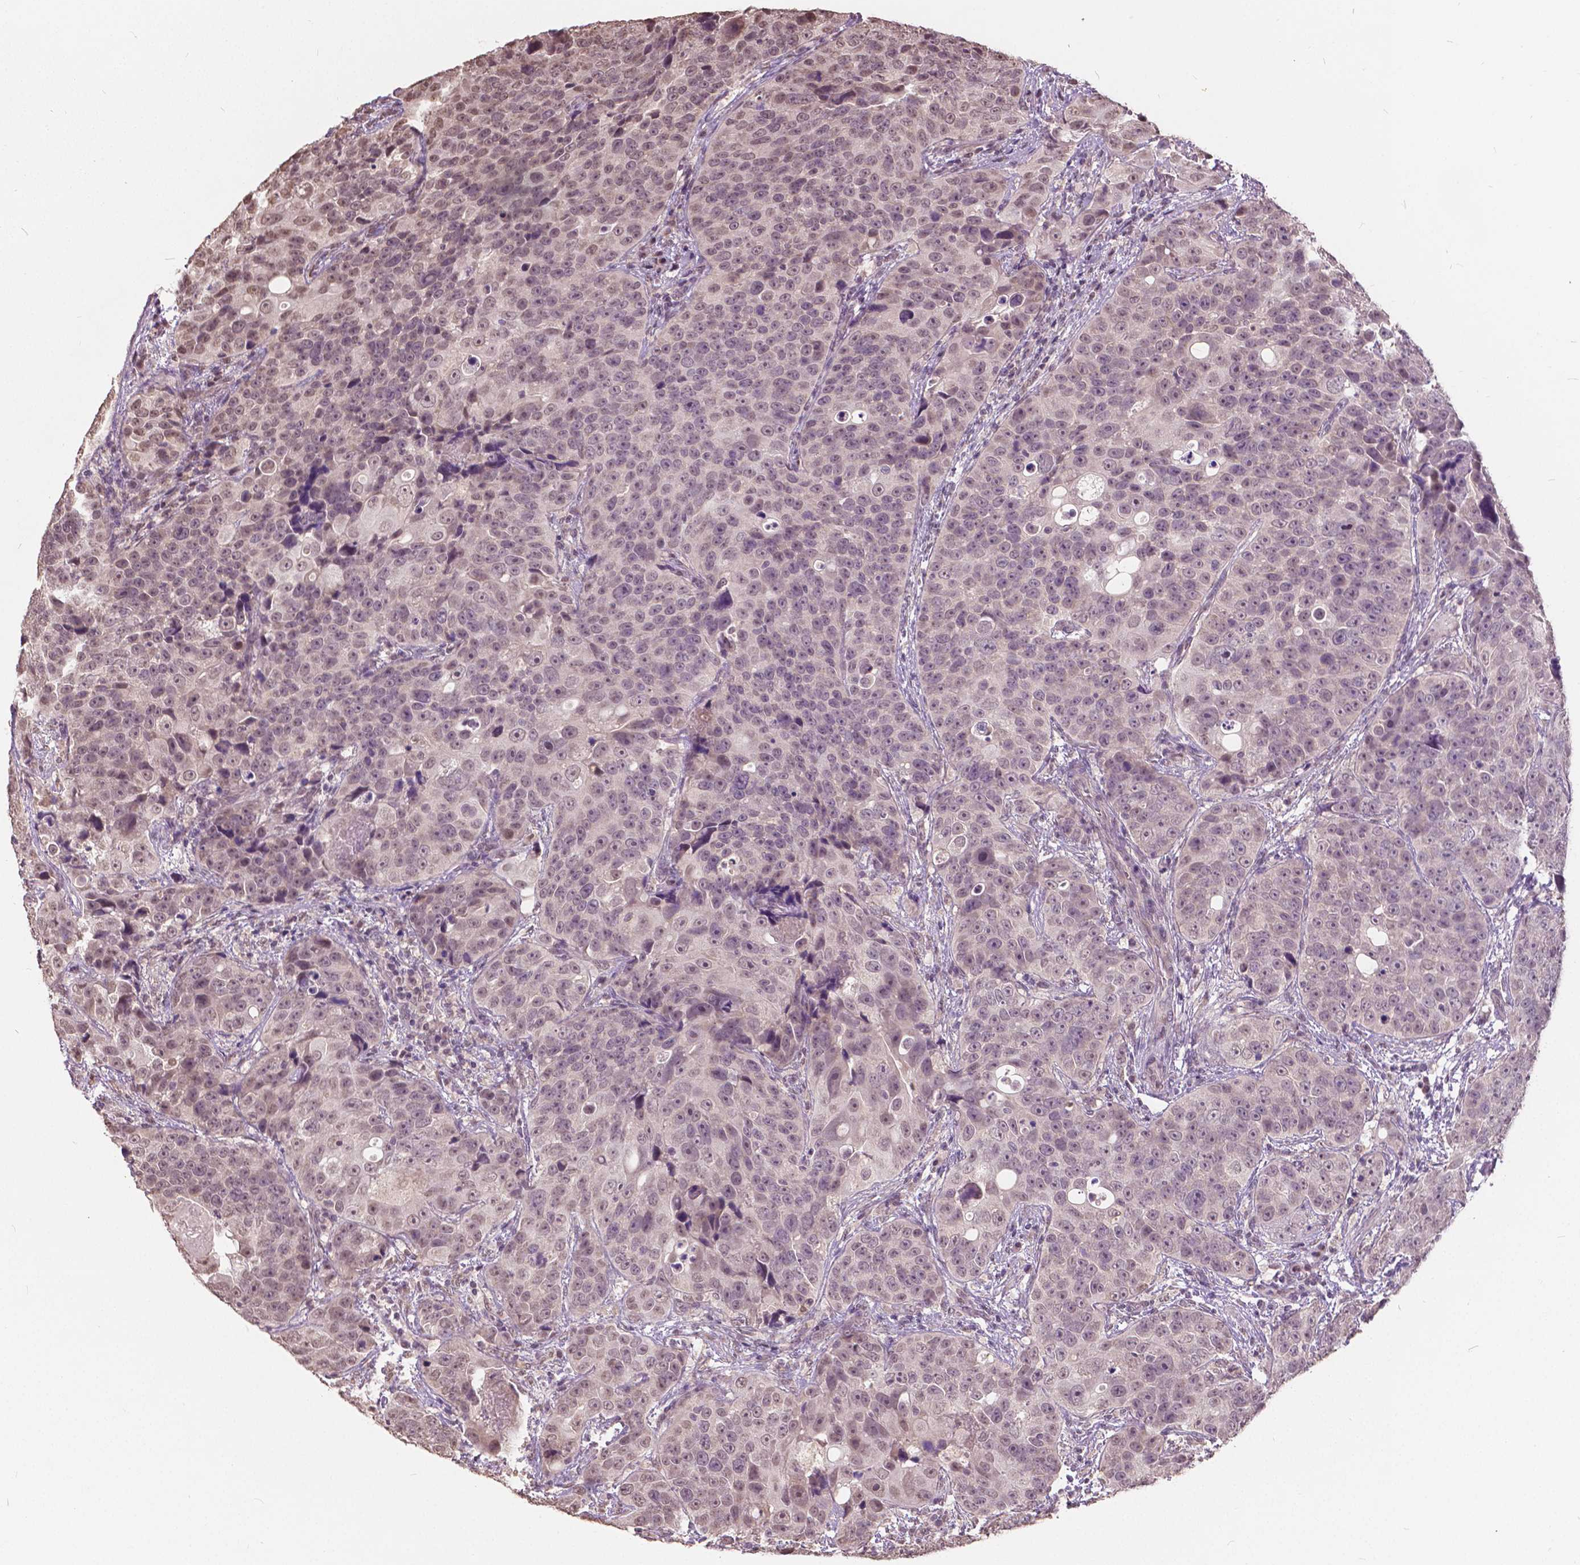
{"staining": {"intensity": "moderate", "quantity": ">75%", "location": "nuclear"}, "tissue": "urothelial cancer", "cell_type": "Tumor cells", "image_type": "cancer", "snomed": [{"axis": "morphology", "description": "Urothelial carcinoma, NOS"}, {"axis": "topography", "description": "Urinary bladder"}], "caption": "Immunohistochemistry (DAB) staining of transitional cell carcinoma reveals moderate nuclear protein expression in approximately >75% of tumor cells. The protein is stained brown, and the nuclei are stained in blue (DAB (3,3'-diaminobenzidine) IHC with brightfield microscopy, high magnification).", "gene": "HOXA10", "patient": {"sex": "male", "age": 52}}